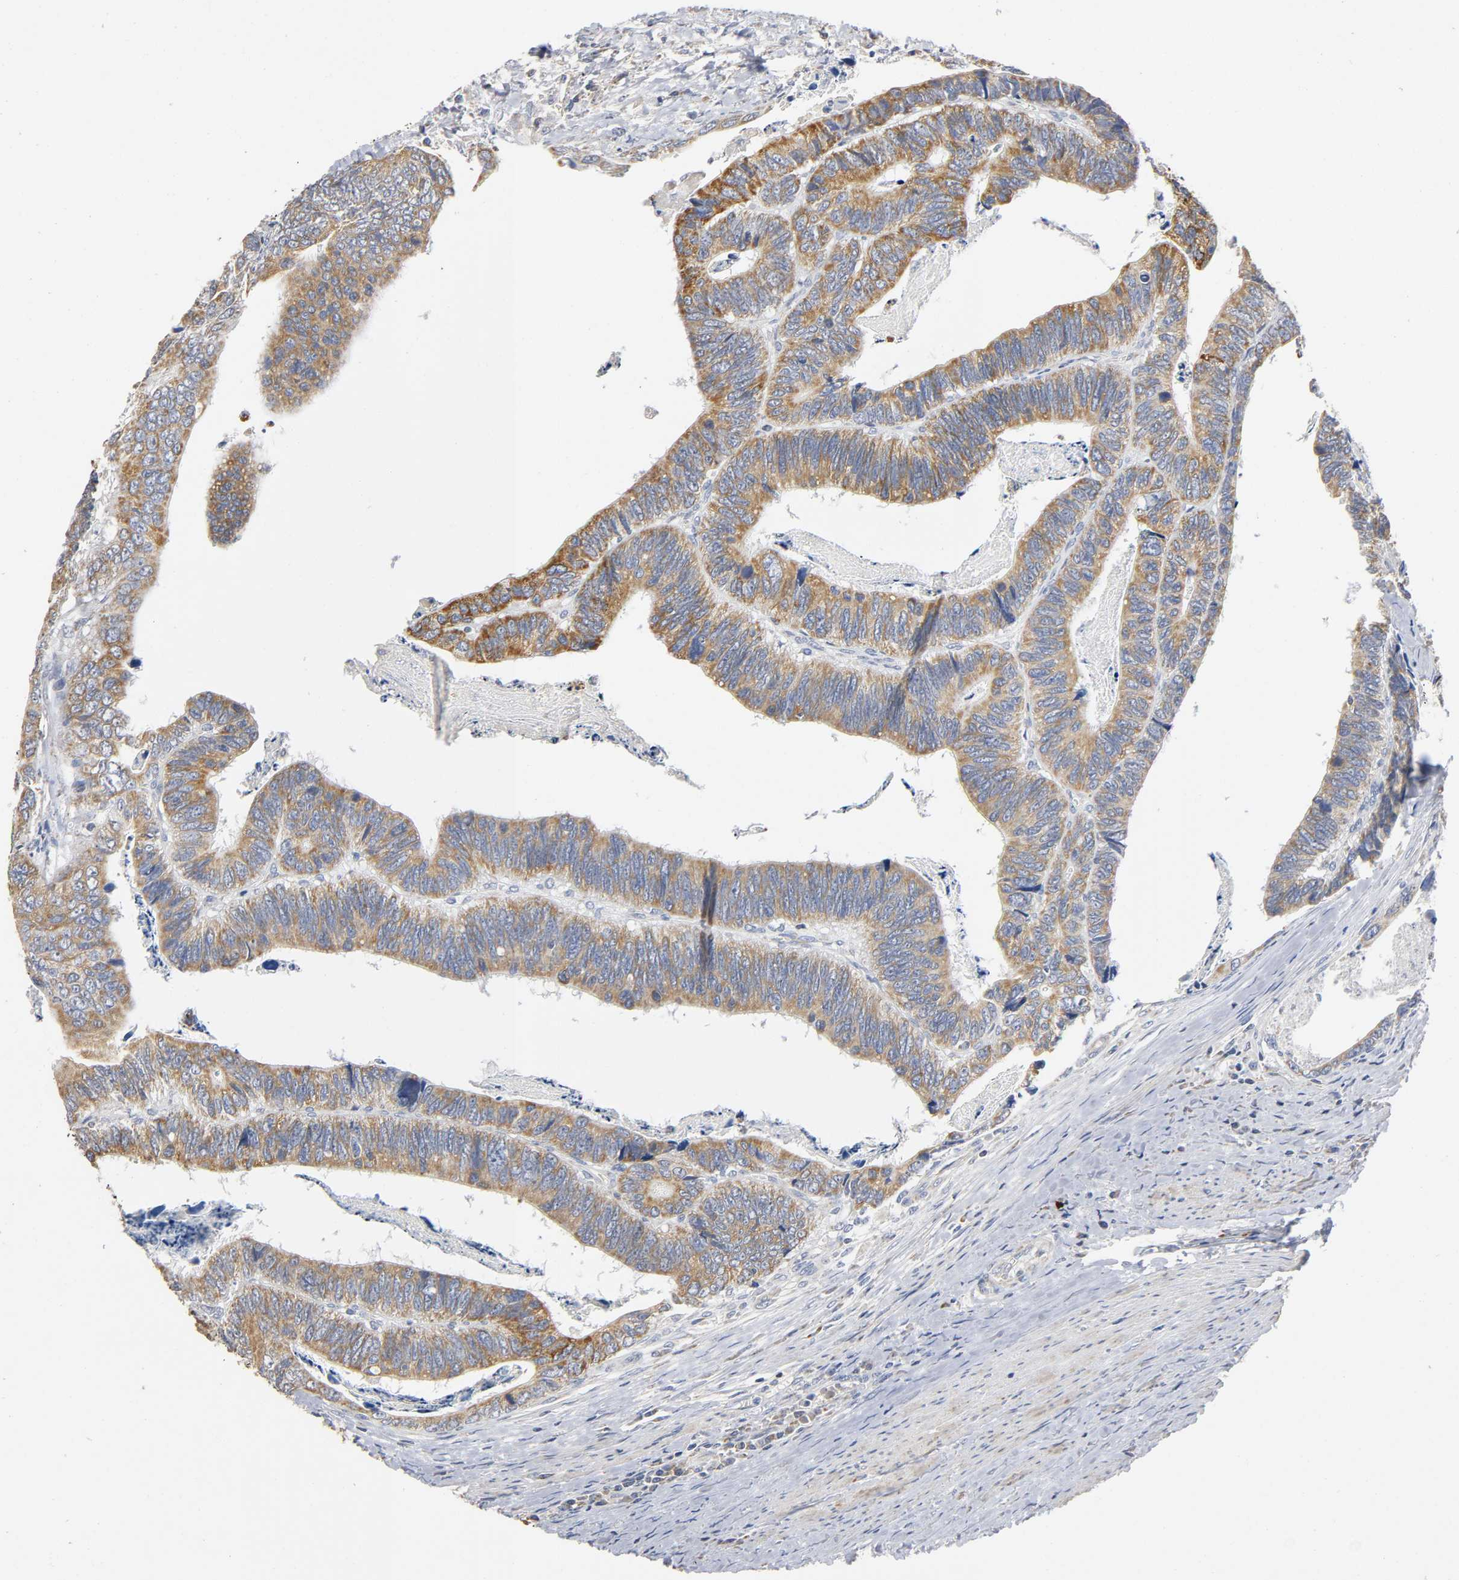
{"staining": {"intensity": "moderate", "quantity": ">75%", "location": "cytoplasmic/membranous"}, "tissue": "colorectal cancer", "cell_type": "Tumor cells", "image_type": "cancer", "snomed": [{"axis": "morphology", "description": "Adenocarcinoma, NOS"}, {"axis": "topography", "description": "Colon"}], "caption": "Immunohistochemical staining of human colorectal adenocarcinoma shows moderate cytoplasmic/membranous protein positivity in approximately >75% of tumor cells.", "gene": "SYT16", "patient": {"sex": "male", "age": 72}}